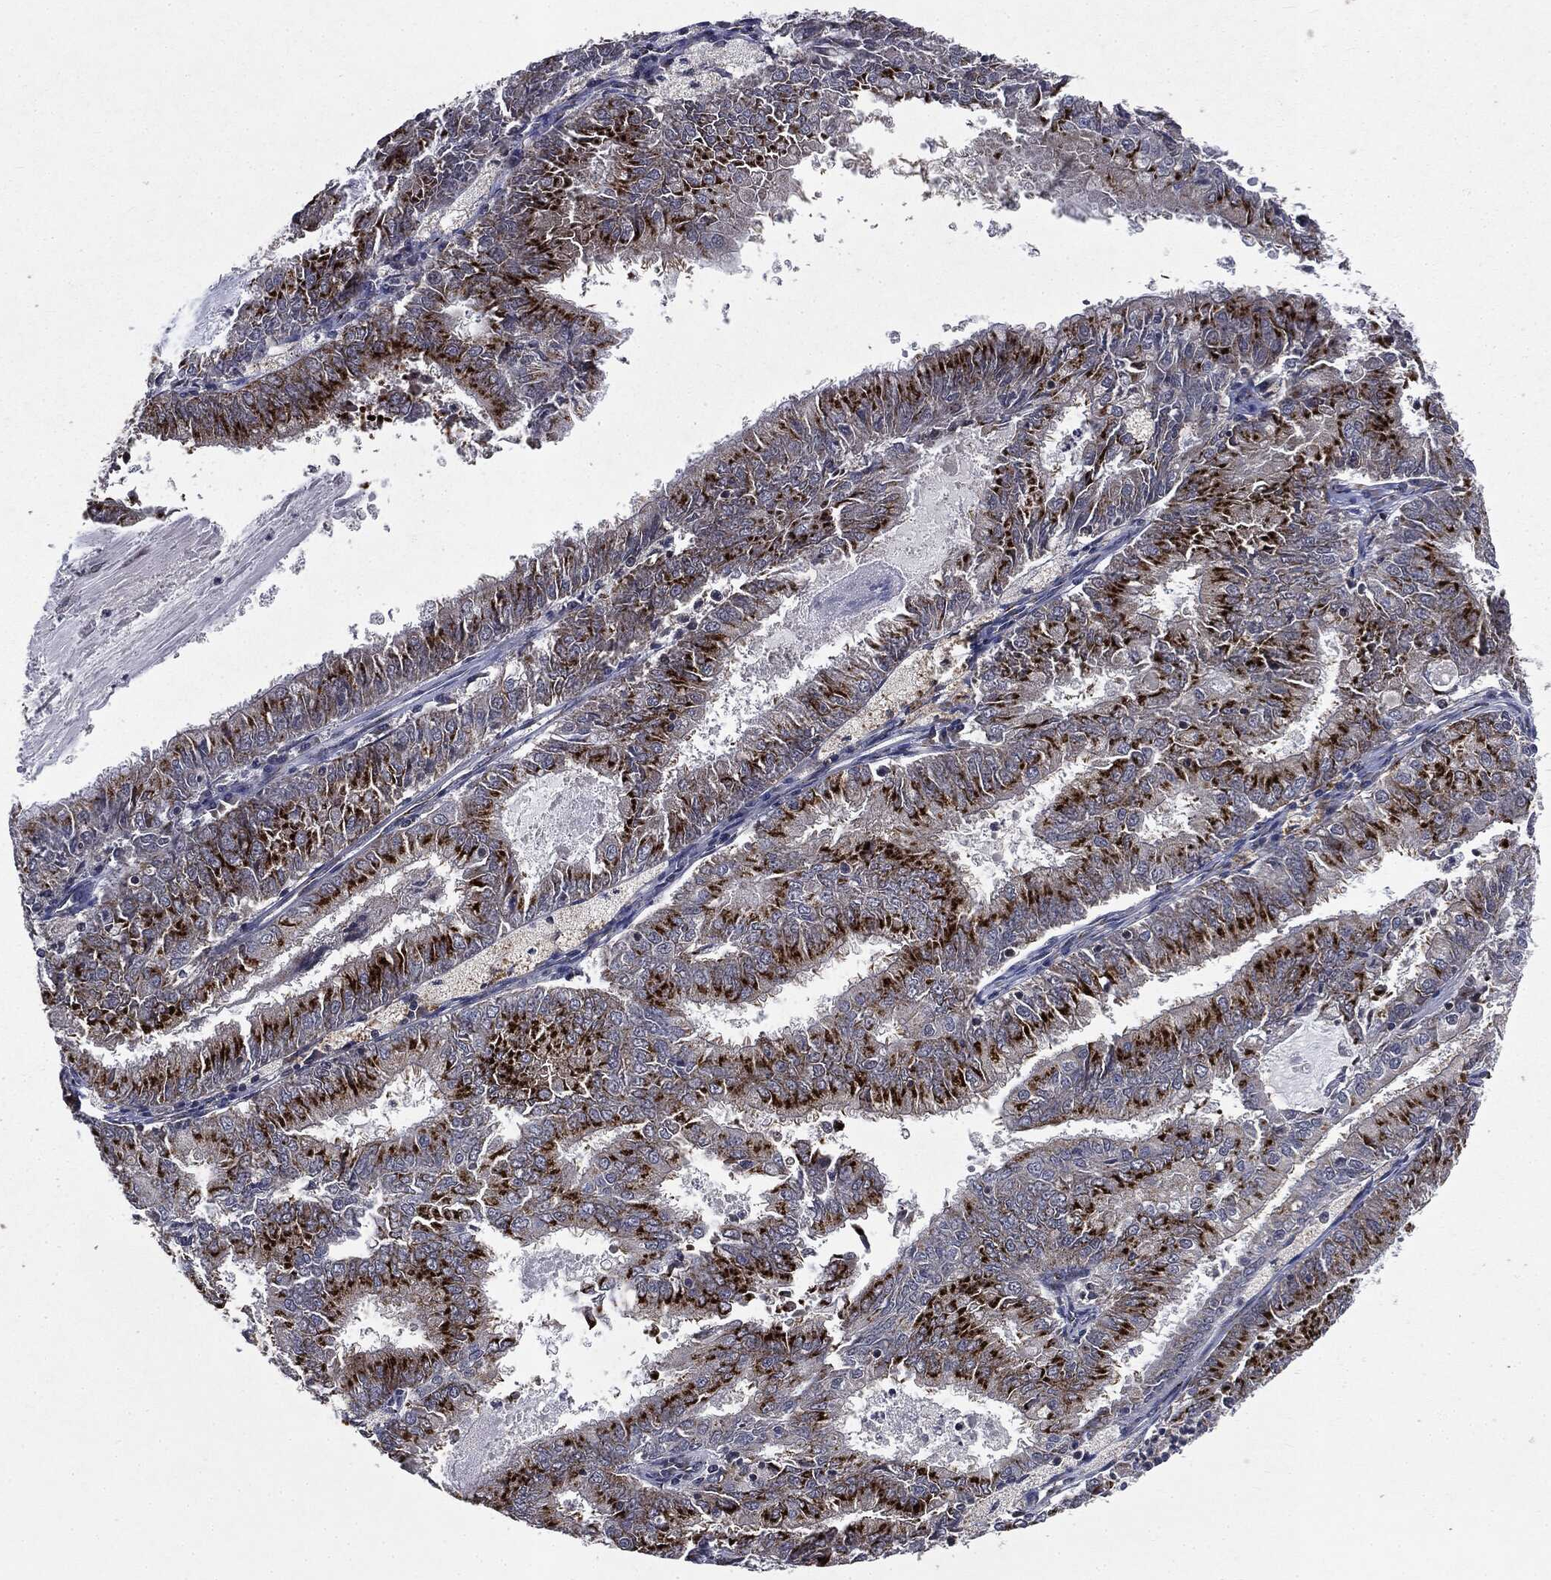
{"staining": {"intensity": "strong", "quantity": ">75%", "location": "cytoplasmic/membranous"}, "tissue": "endometrial cancer", "cell_type": "Tumor cells", "image_type": "cancer", "snomed": [{"axis": "morphology", "description": "Adenocarcinoma, NOS"}, {"axis": "topography", "description": "Endometrium"}], "caption": "Endometrial cancer stained with a brown dye reveals strong cytoplasmic/membranous positive expression in approximately >75% of tumor cells.", "gene": "PLPPR2", "patient": {"sex": "female", "age": 57}}